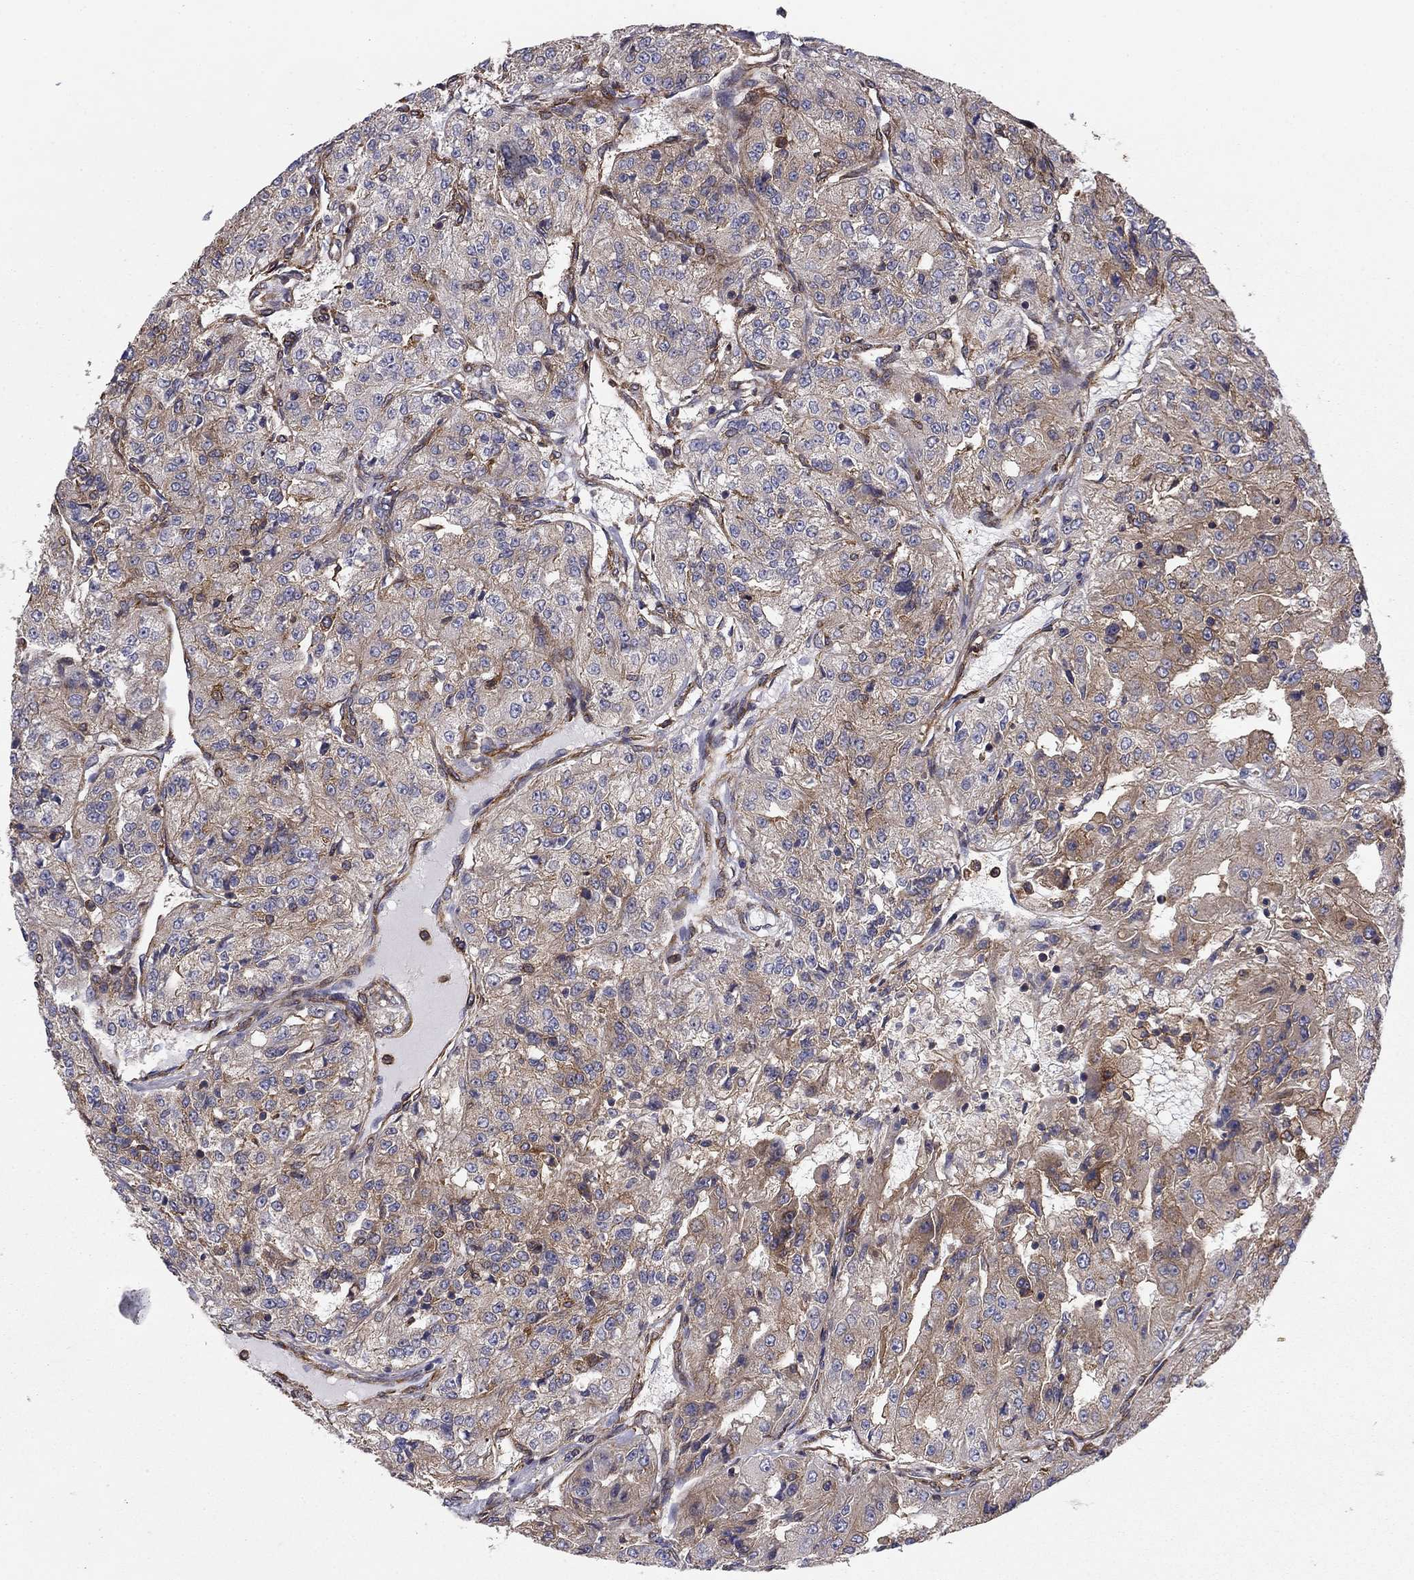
{"staining": {"intensity": "weak", "quantity": "25%-75%", "location": "cytoplasmic/membranous"}, "tissue": "renal cancer", "cell_type": "Tumor cells", "image_type": "cancer", "snomed": [{"axis": "morphology", "description": "Adenocarcinoma, NOS"}, {"axis": "topography", "description": "Kidney"}], "caption": "A brown stain labels weak cytoplasmic/membranous expression of a protein in human adenocarcinoma (renal) tumor cells. The protein is shown in brown color, while the nuclei are stained blue.", "gene": "EHBP1L1", "patient": {"sex": "female", "age": 63}}